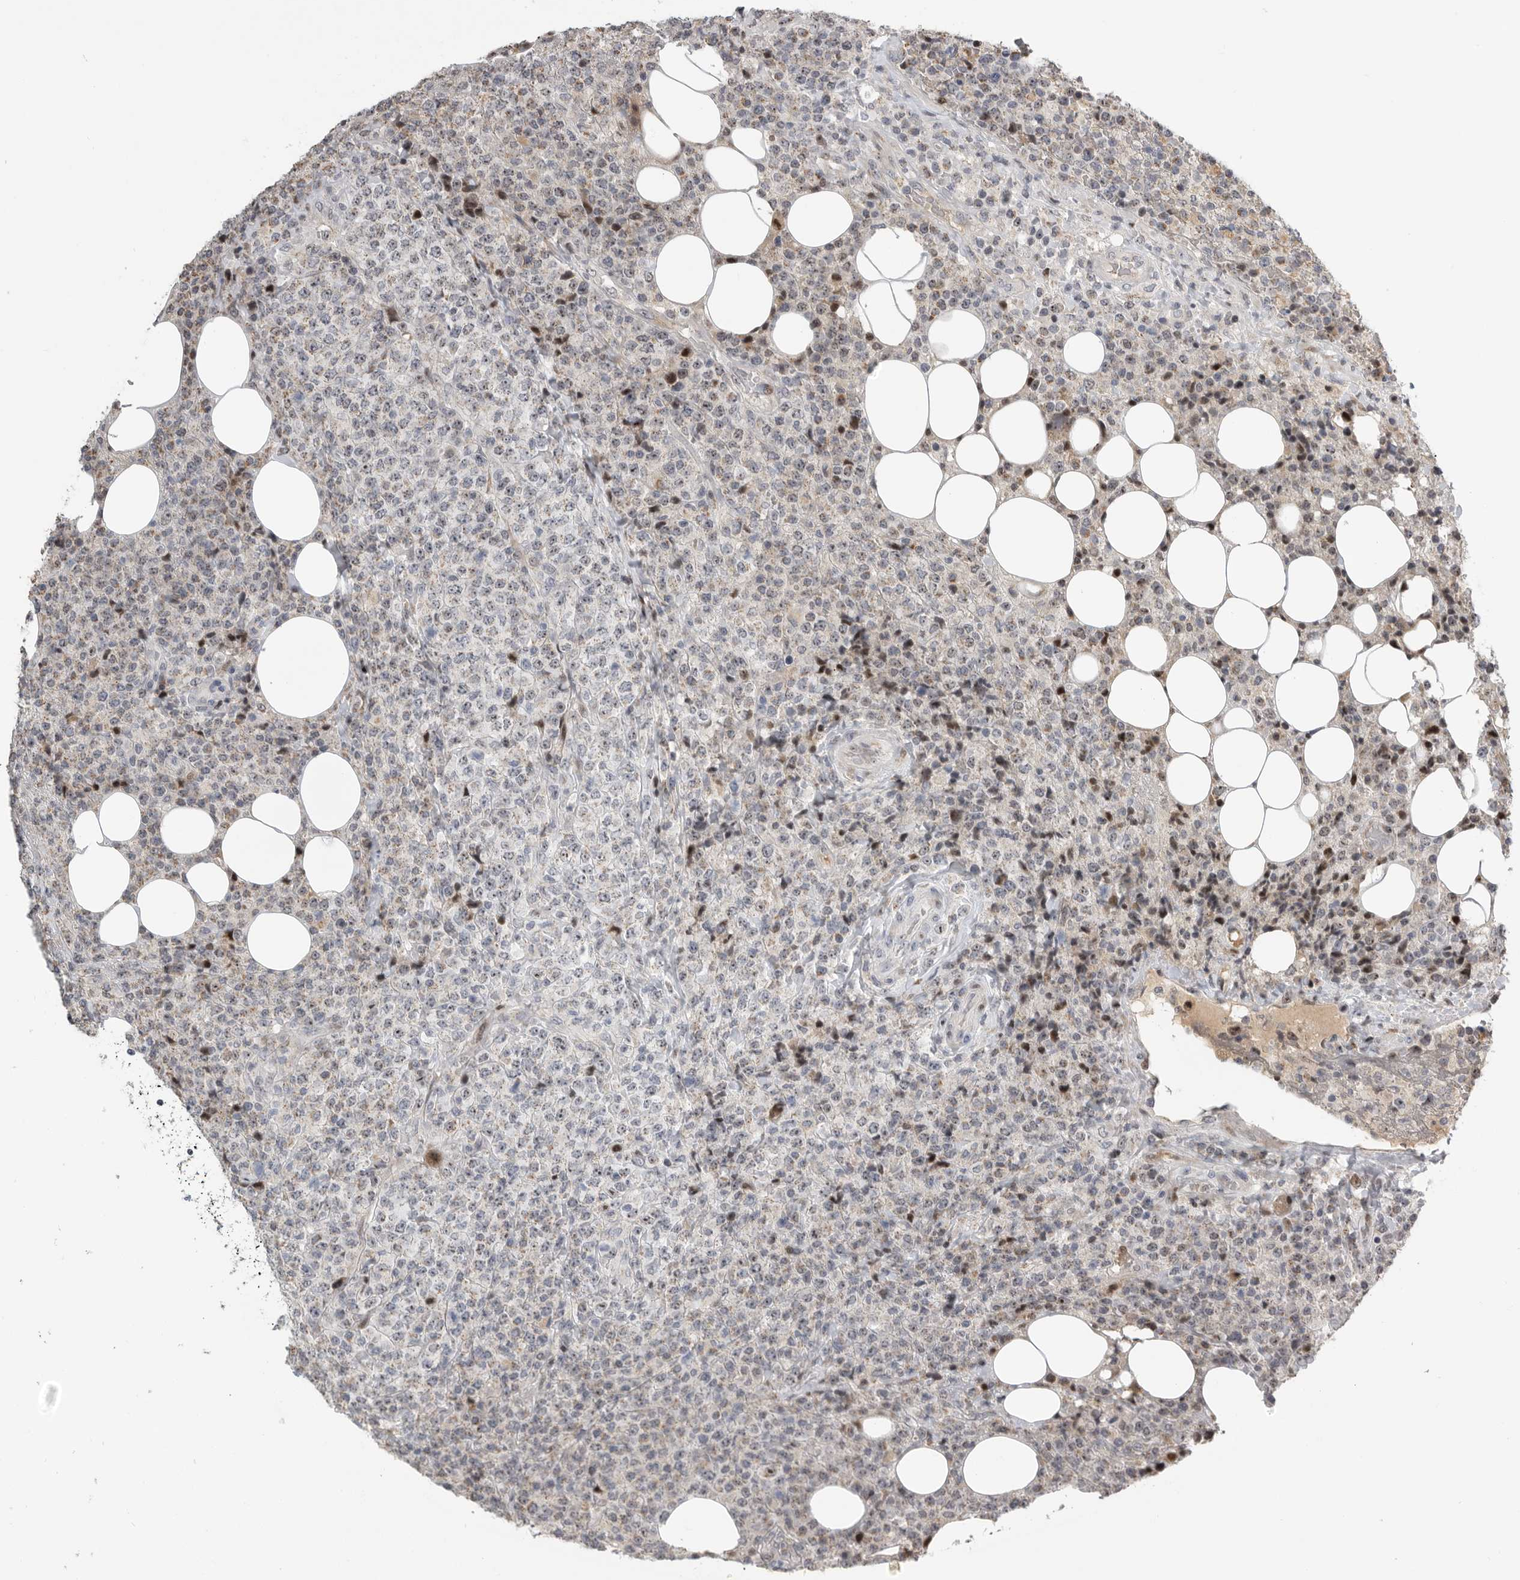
{"staining": {"intensity": "weak", "quantity": "25%-75%", "location": "nuclear"}, "tissue": "lymphoma", "cell_type": "Tumor cells", "image_type": "cancer", "snomed": [{"axis": "morphology", "description": "Malignant lymphoma, non-Hodgkin's type, High grade"}, {"axis": "topography", "description": "Lymph node"}], "caption": "The image shows a brown stain indicating the presence of a protein in the nuclear of tumor cells in high-grade malignant lymphoma, non-Hodgkin's type. (IHC, brightfield microscopy, high magnification).", "gene": "PCMTD1", "patient": {"sex": "male", "age": 13}}